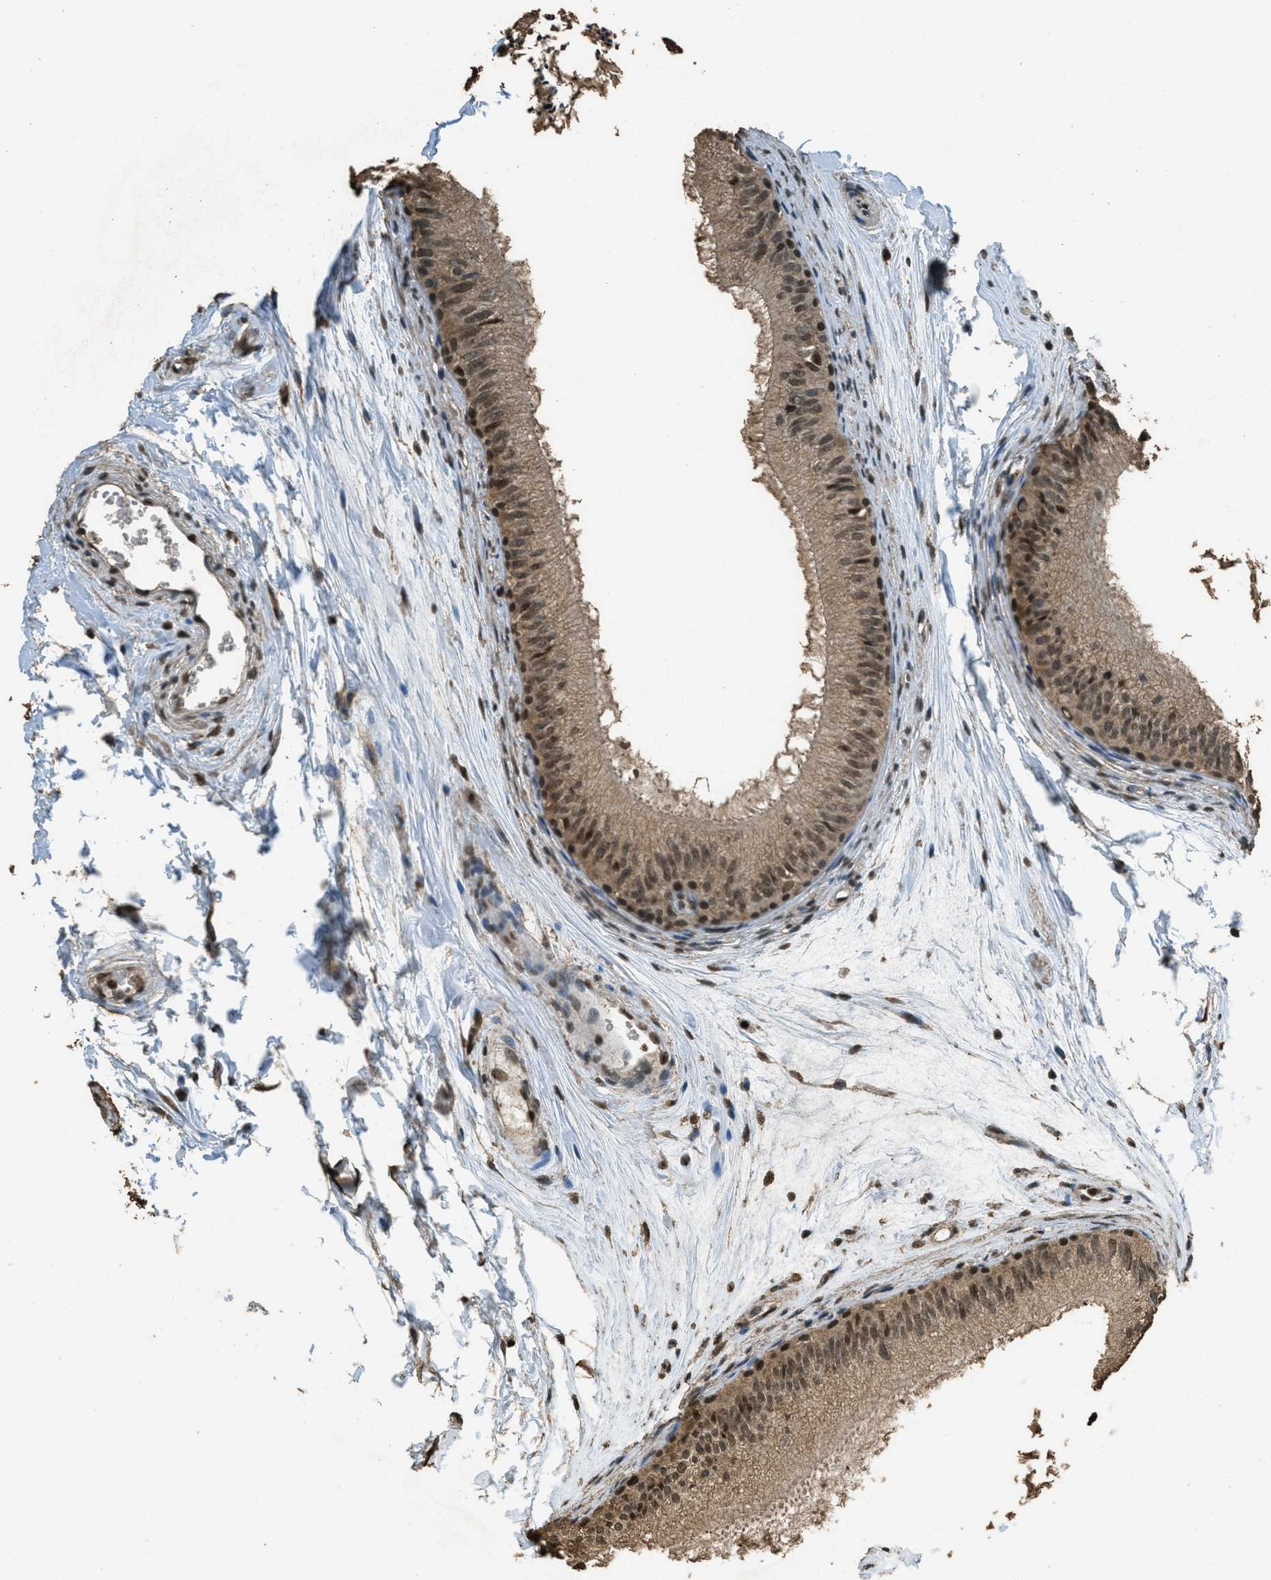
{"staining": {"intensity": "strong", "quantity": "25%-75%", "location": "nuclear"}, "tissue": "epididymis", "cell_type": "Glandular cells", "image_type": "normal", "snomed": [{"axis": "morphology", "description": "Normal tissue, NOS"}, {"axis": "topography", "description": "Epididymis"}], "caption": "Strong nuclear expression for a protein is appreciated in about 25%-75% of glandular cells of benign epididymis using immunohistochemistry.", "gene": "MYB", "patient": {"sex": "male", "age": 56}}